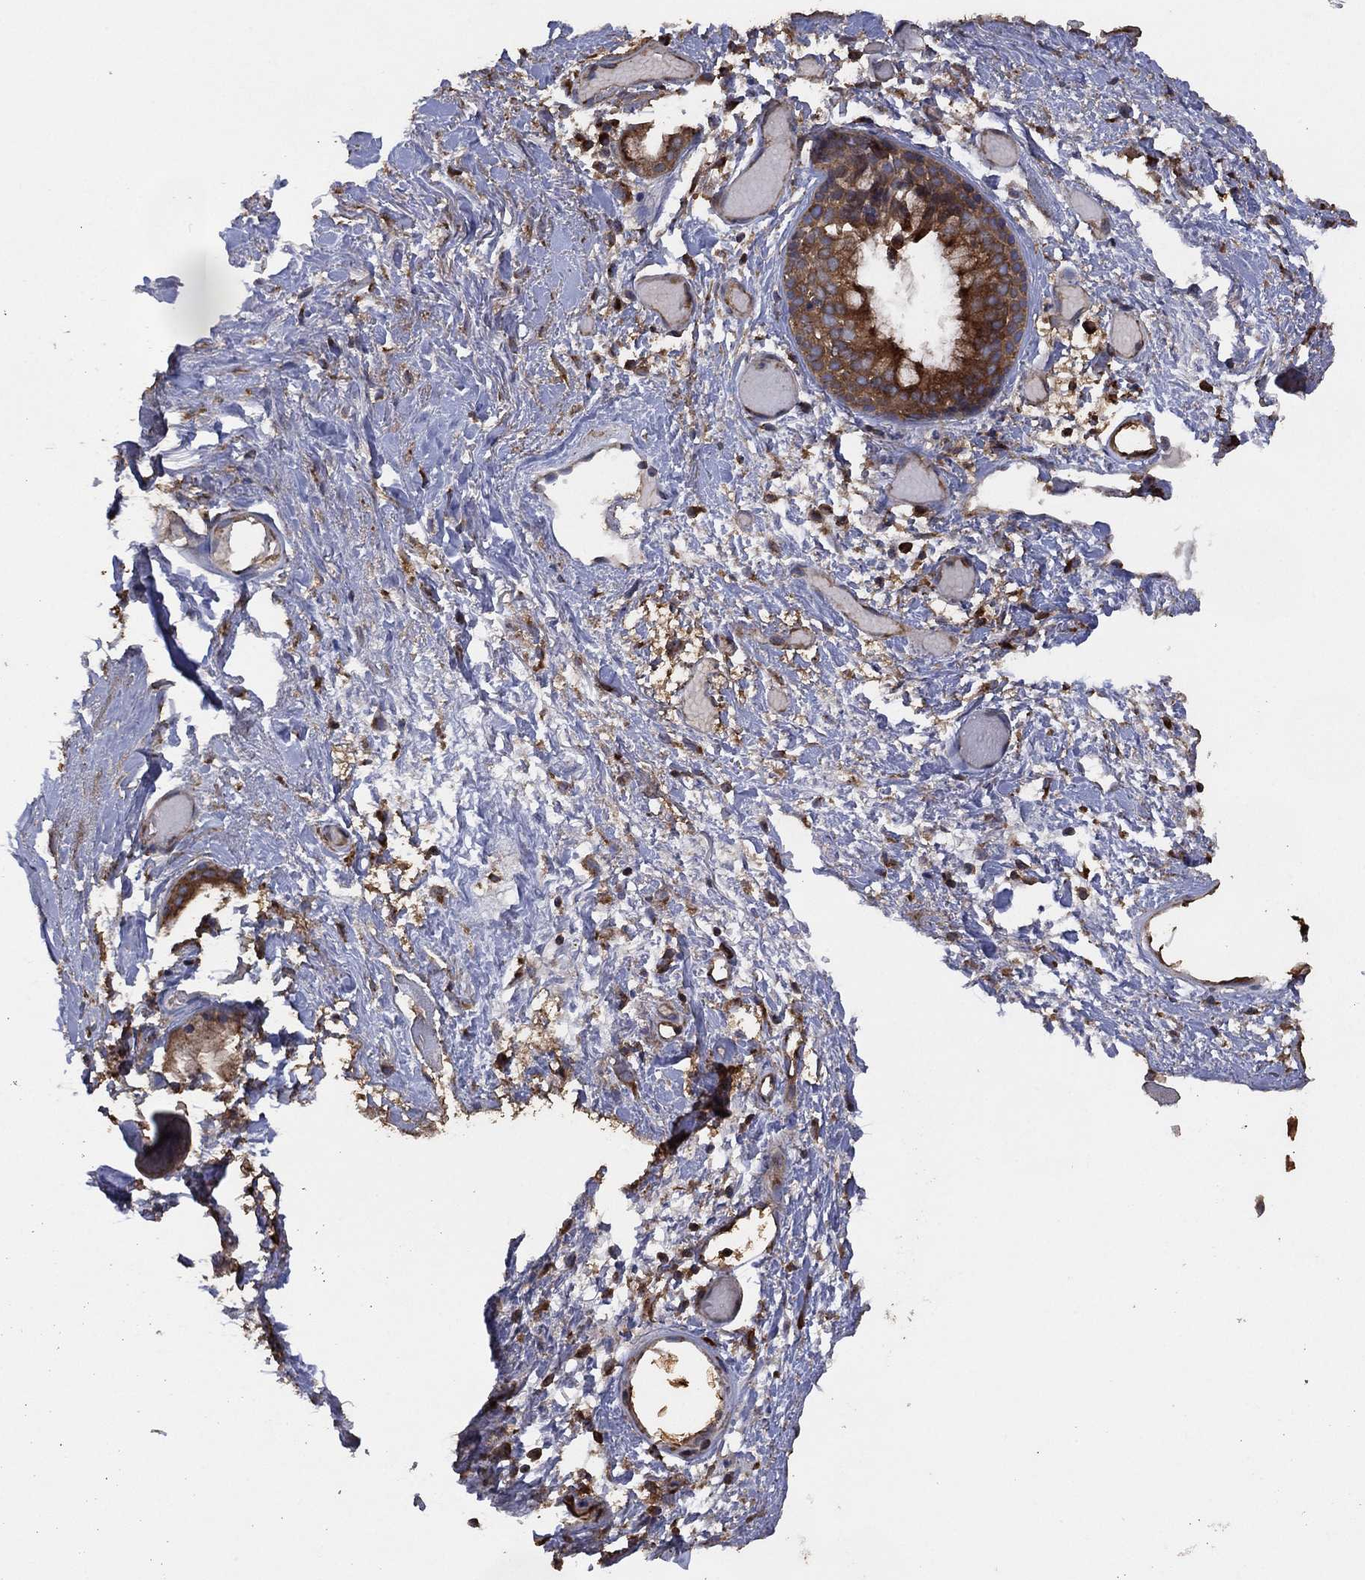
{"staining": {"intensity": "strong", "quantity": "25%-75%", "location": "cytoplasmic/membranous"}, "tissue": "soft tissue", "cell_type": "Fibroblasts", "image_type": "normal", "snomed": [{"axis": "morphology", "description": "Normal tissue, NOS"}, {"axis": "topography", "description": "Cartilage tissue"}], "caption": "High-power microscopy captured an immunohistochemistry image of benign soft tissue, revealing strong cytoplasmic/membranous expression in about 25%-75% of fibroblasts. (DAB IHC, brown staining for protein, blue staining for nuclei).", "gene": "LIMD1", "patient": {"sex": "male", "age": 62}}